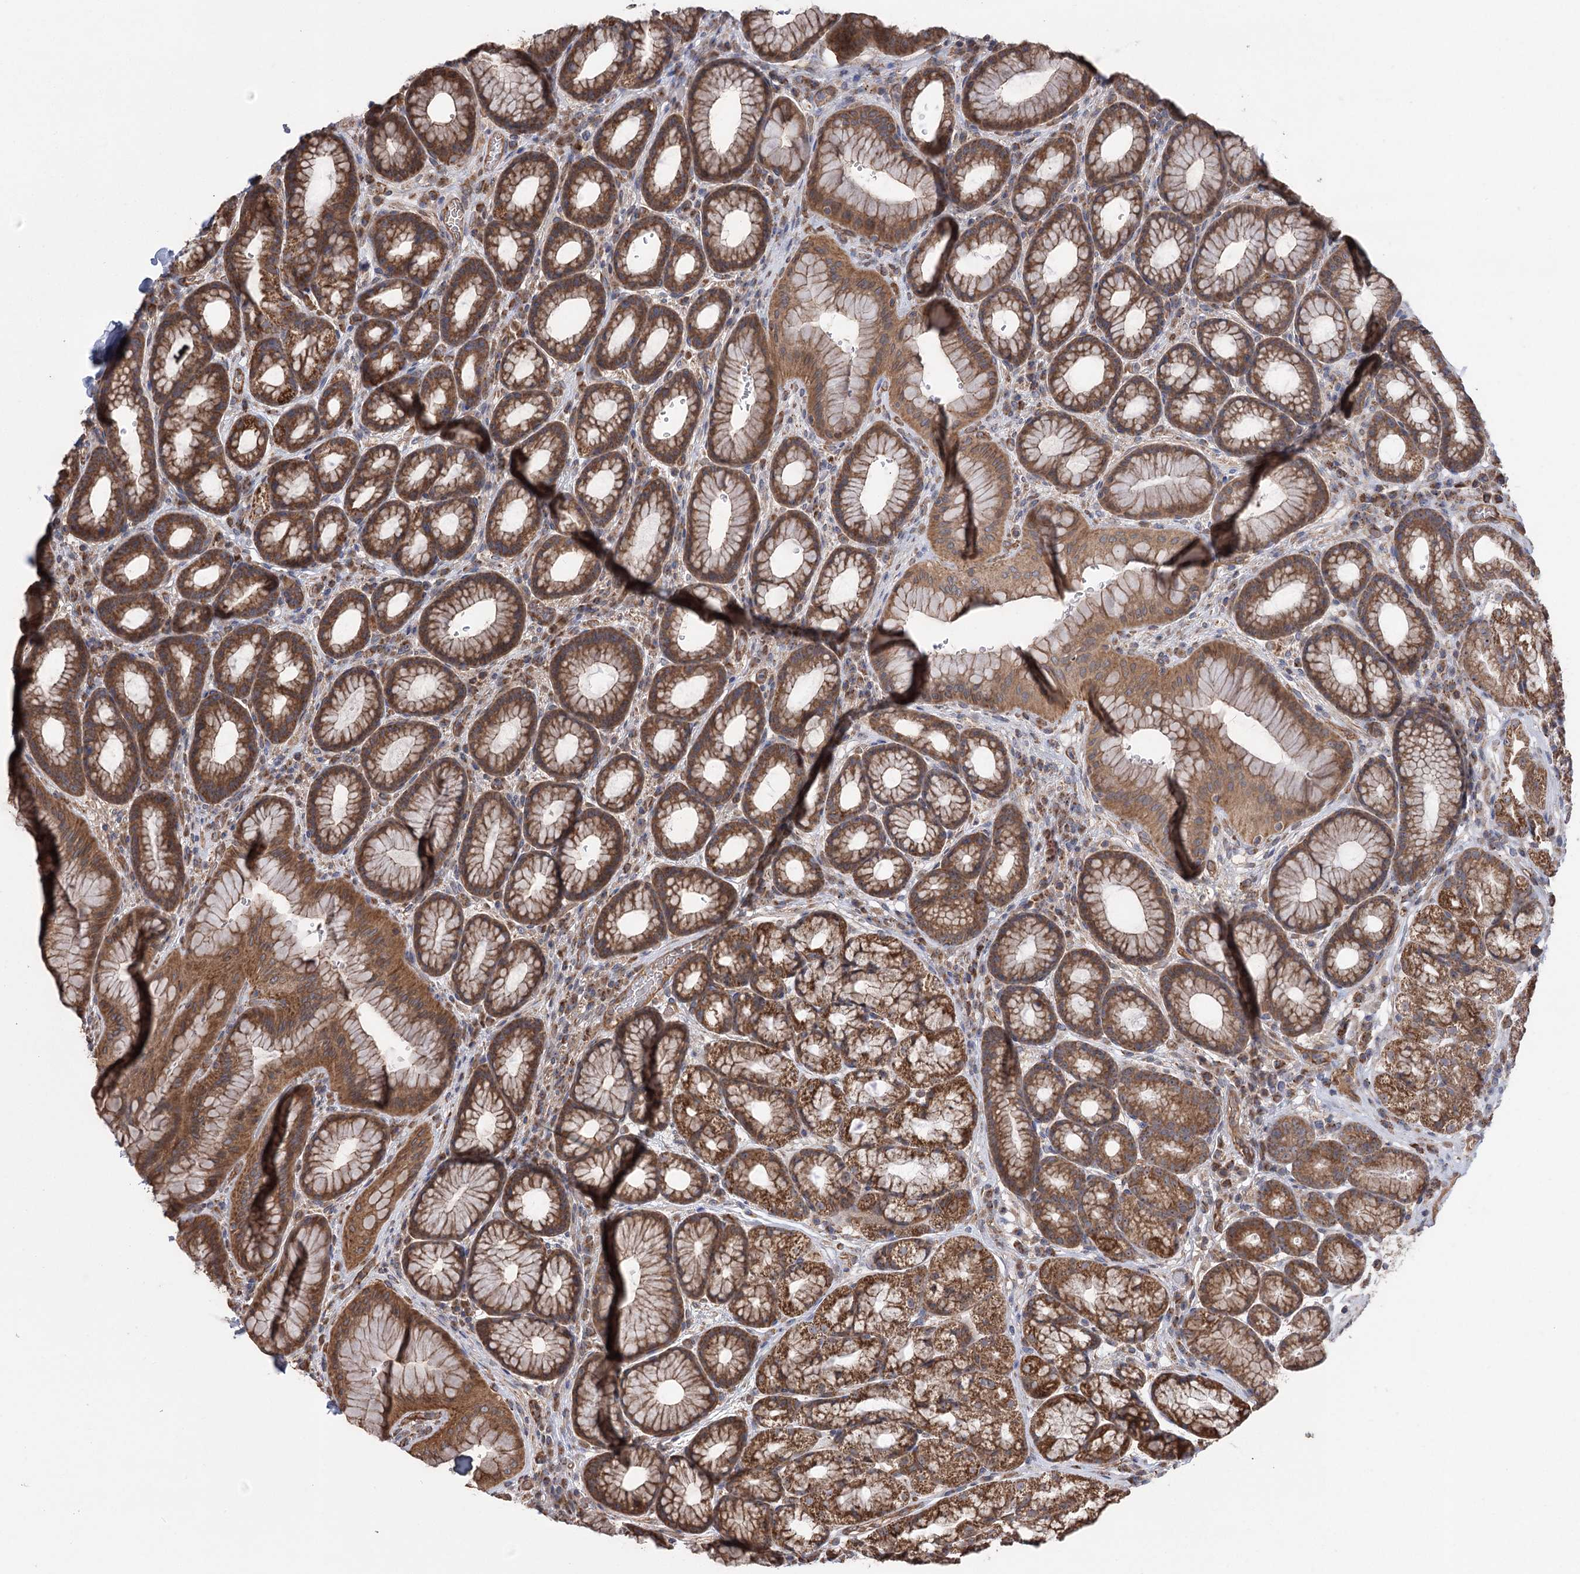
{"staining": {"intensity": "strong", "quantity": ">75%", "location": "cytoplasmic/membranous"}, "tissue": "stomach", "cell_type": "Glandular cells", "image_type": "normal", "snomed": [{"axis": "morphology", "description": "Normal tissue, NOS"}, {"axis": "morphology", "description": "Adenocarcinoma, NOS"}, {"axis": "topography", "description": "Stomach"}], "caption": "Stomach stained with a brown dye reveals strong cytoplasmic/membranous positive expression in approximately >75% of glandular cells.", "gene": "RWDD4", "patient": {"sex": "male", "age": 57}}